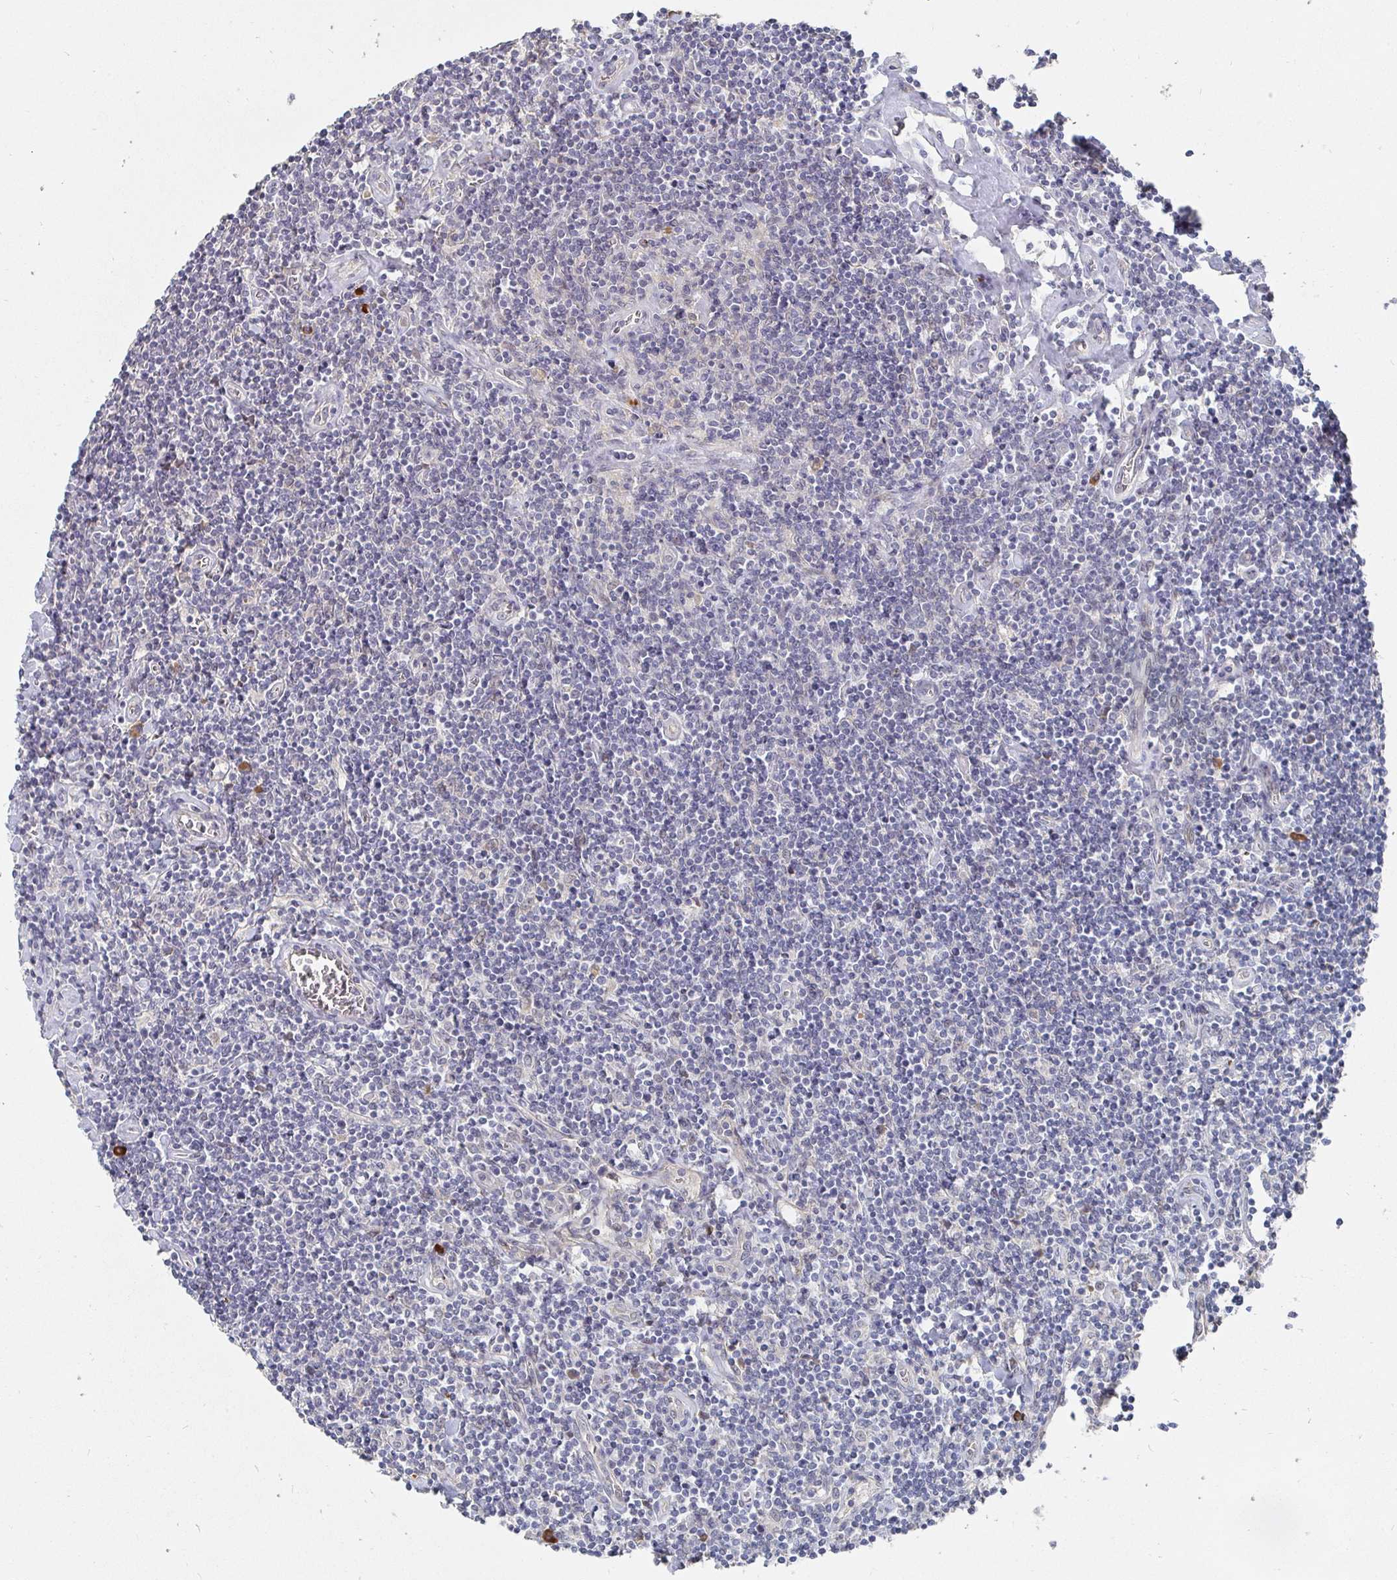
{"staining": {"intensity": "negative", "quantity": "none", "location": "none"}, "tissue": "lymphoma", "cell_type": "Tumor cells", "image_type": "cancer", "snomed": [{"axis": "morphology", "description": "Hodgkin's disease, NOS"}, {"axis": "topography", "description": "Lymph node"}], "caption": "This is an immunohistochemistry (IHC) image of human Hodgkin's disease. There is no staining in tumor cells.", "gene": "MEIS1", "patient": {"sex": "male", "age": 40}}